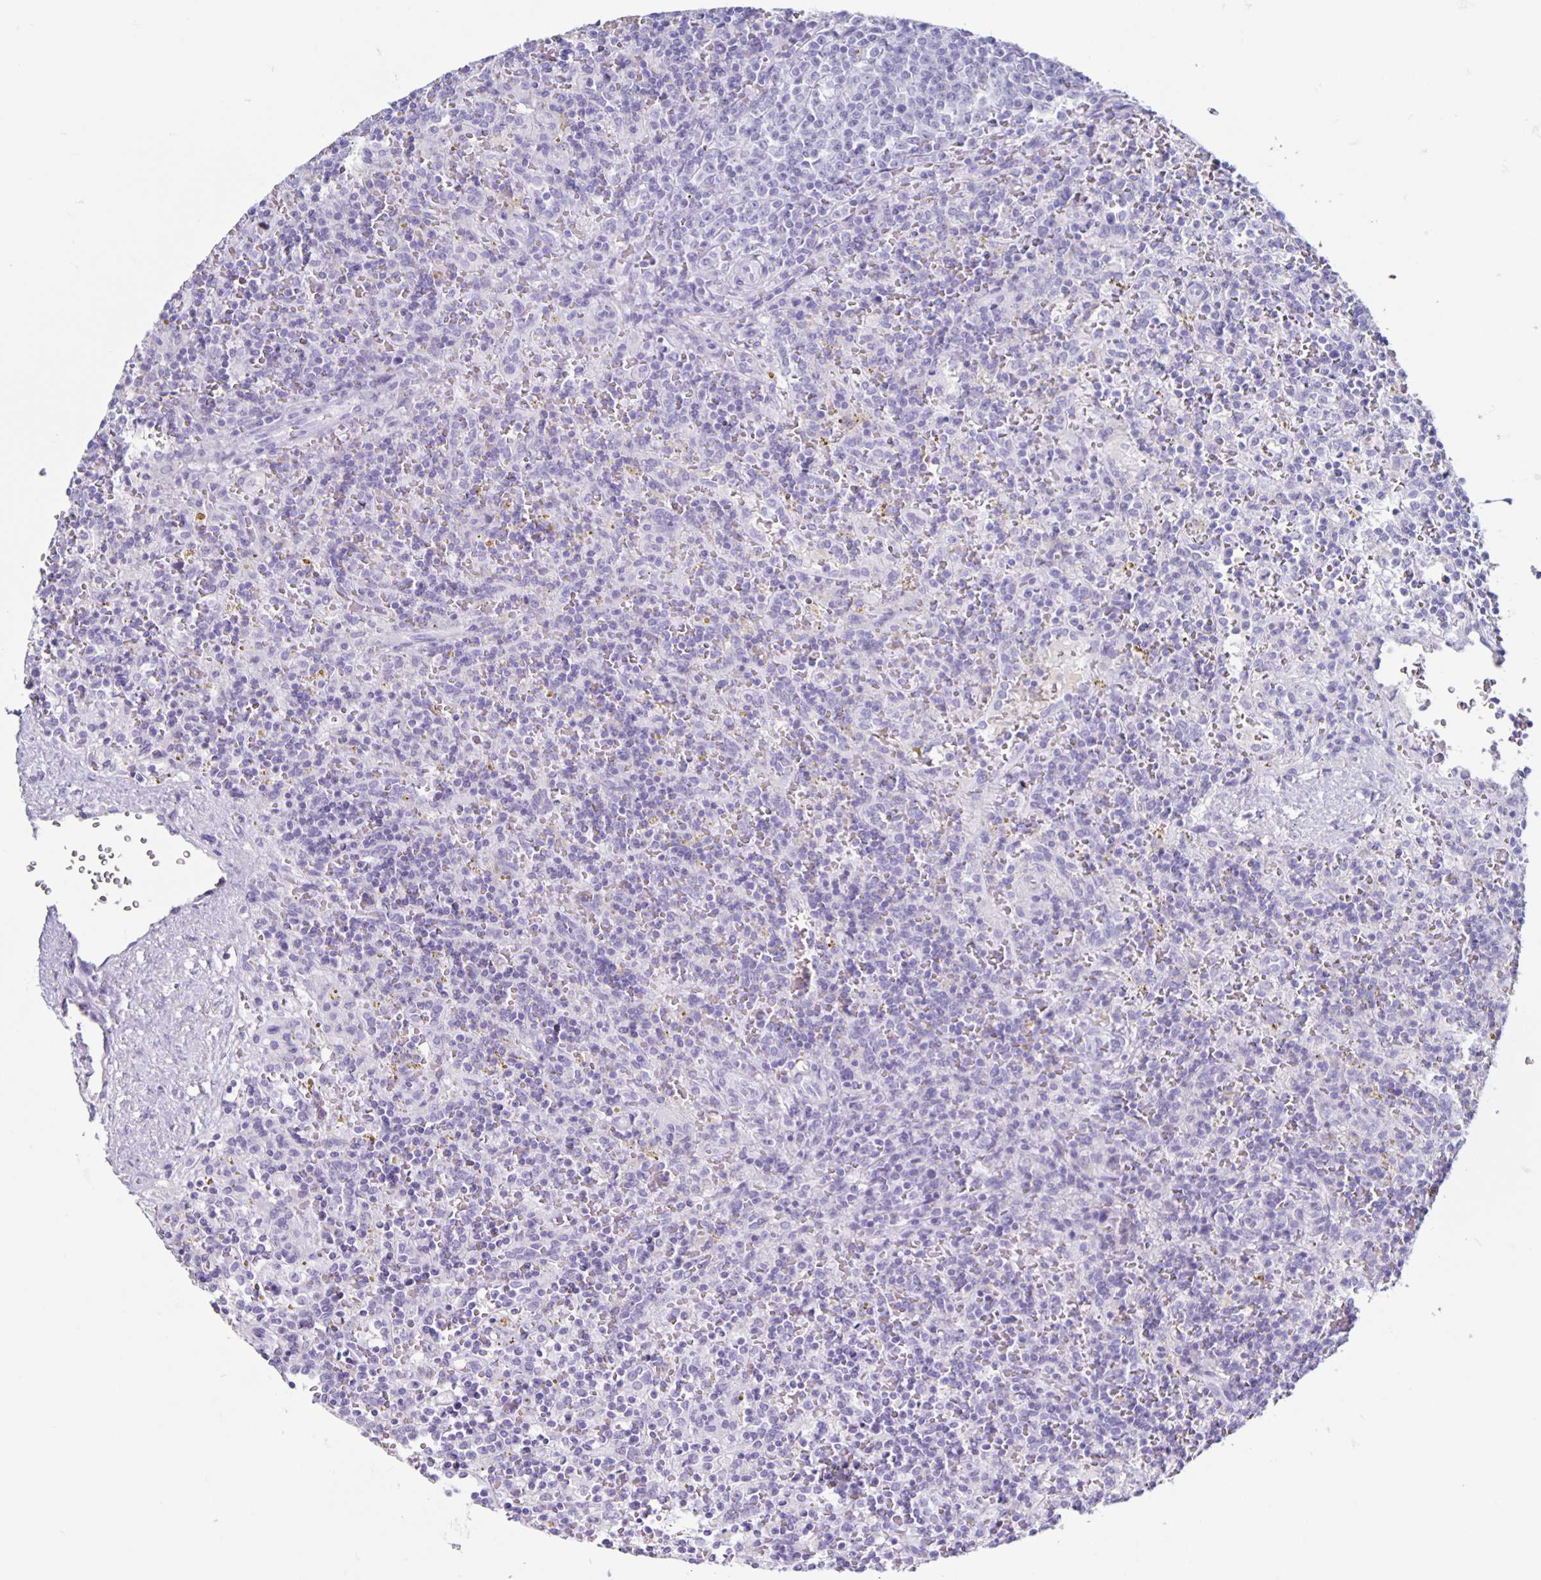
{"staining": {"intensity": "negative", "quantity": "none", "location": "none"}, "tissue": "lymphoma", "cell_type": "Tumor cells", "image_type": "cancer", "snomed": [{"axis": "morphology", "description": "Malignant lymphoma, non-Hodgkin's type, Low grade"}, {"axis": "topography", "description": "Spleen"}], "caption": "A high-resolution histopathology image shows immunohistochemistry (IHC) staining of low-grade malignant lymphoma, non-Hodgkin's type, which demonstrates no significant staining in tumor cells.", "gene": "CT45A5", "patient": {"sex": "male", "age": 67}}